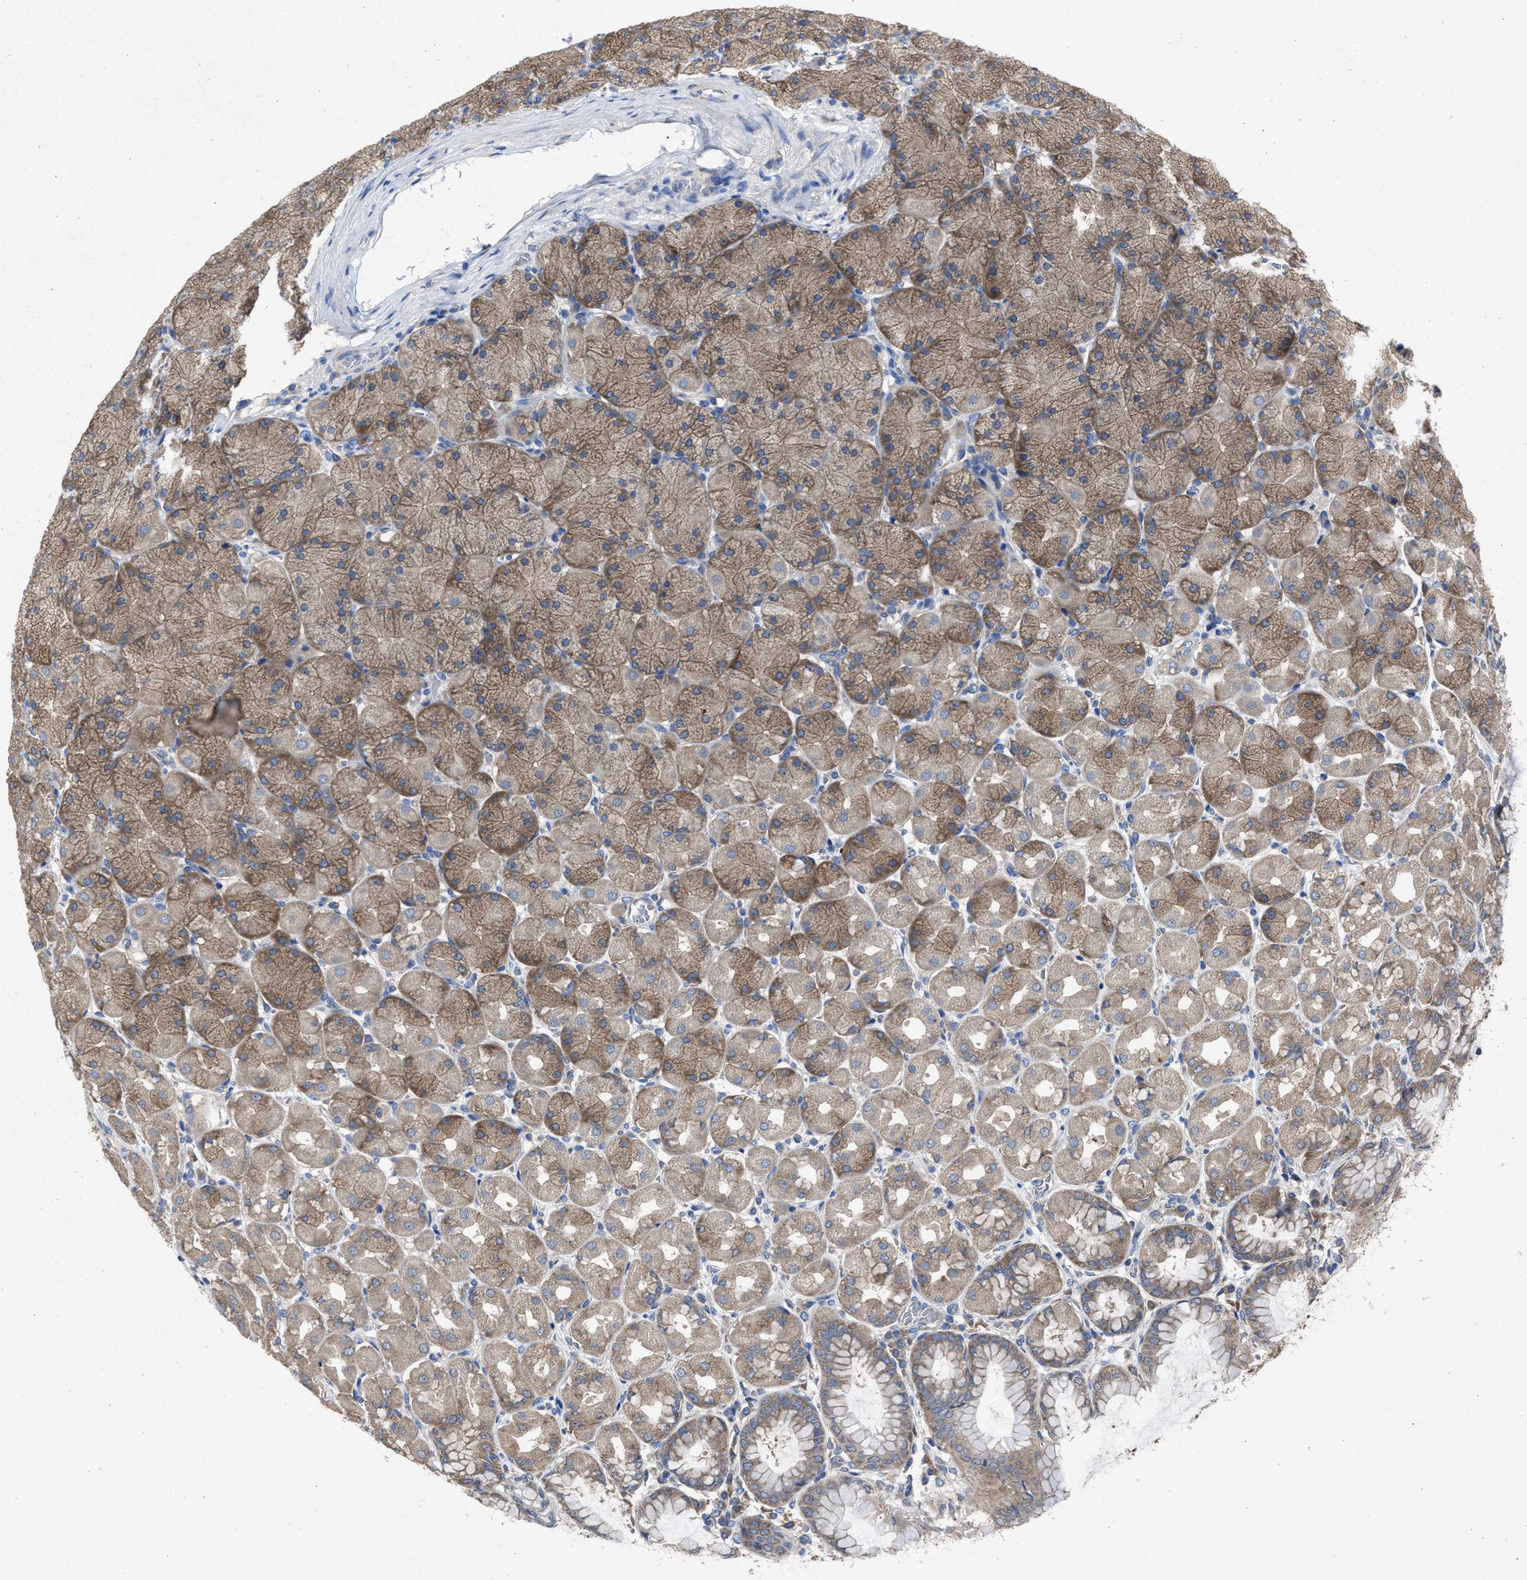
{"staining": {"intensity": "moderate", "quantity": ">75%", "location": "cytoplasmic/membranous"}, "tissue": "stomach", "cell_type": "Glandular cells", "image_type": "normal", "snomed": [{"axis": "morphology", "description": "Normal tissue, NOS"}, {"axis": "topography", "description": "Stomach, upper"}], "caption": "Stomach was stained to show a protein in brown. There is medium levels of moderate cytoplasmic/membranous positivity in about >75% of glandular cells. Using DAB (3,3'-diaminobenzidine) (brown) and hematoxylin (blue) stains, captured at high magnification using brightfield microscopy.", "gene": "UPF1", "patient": {"sex": "female", "age": 56}}